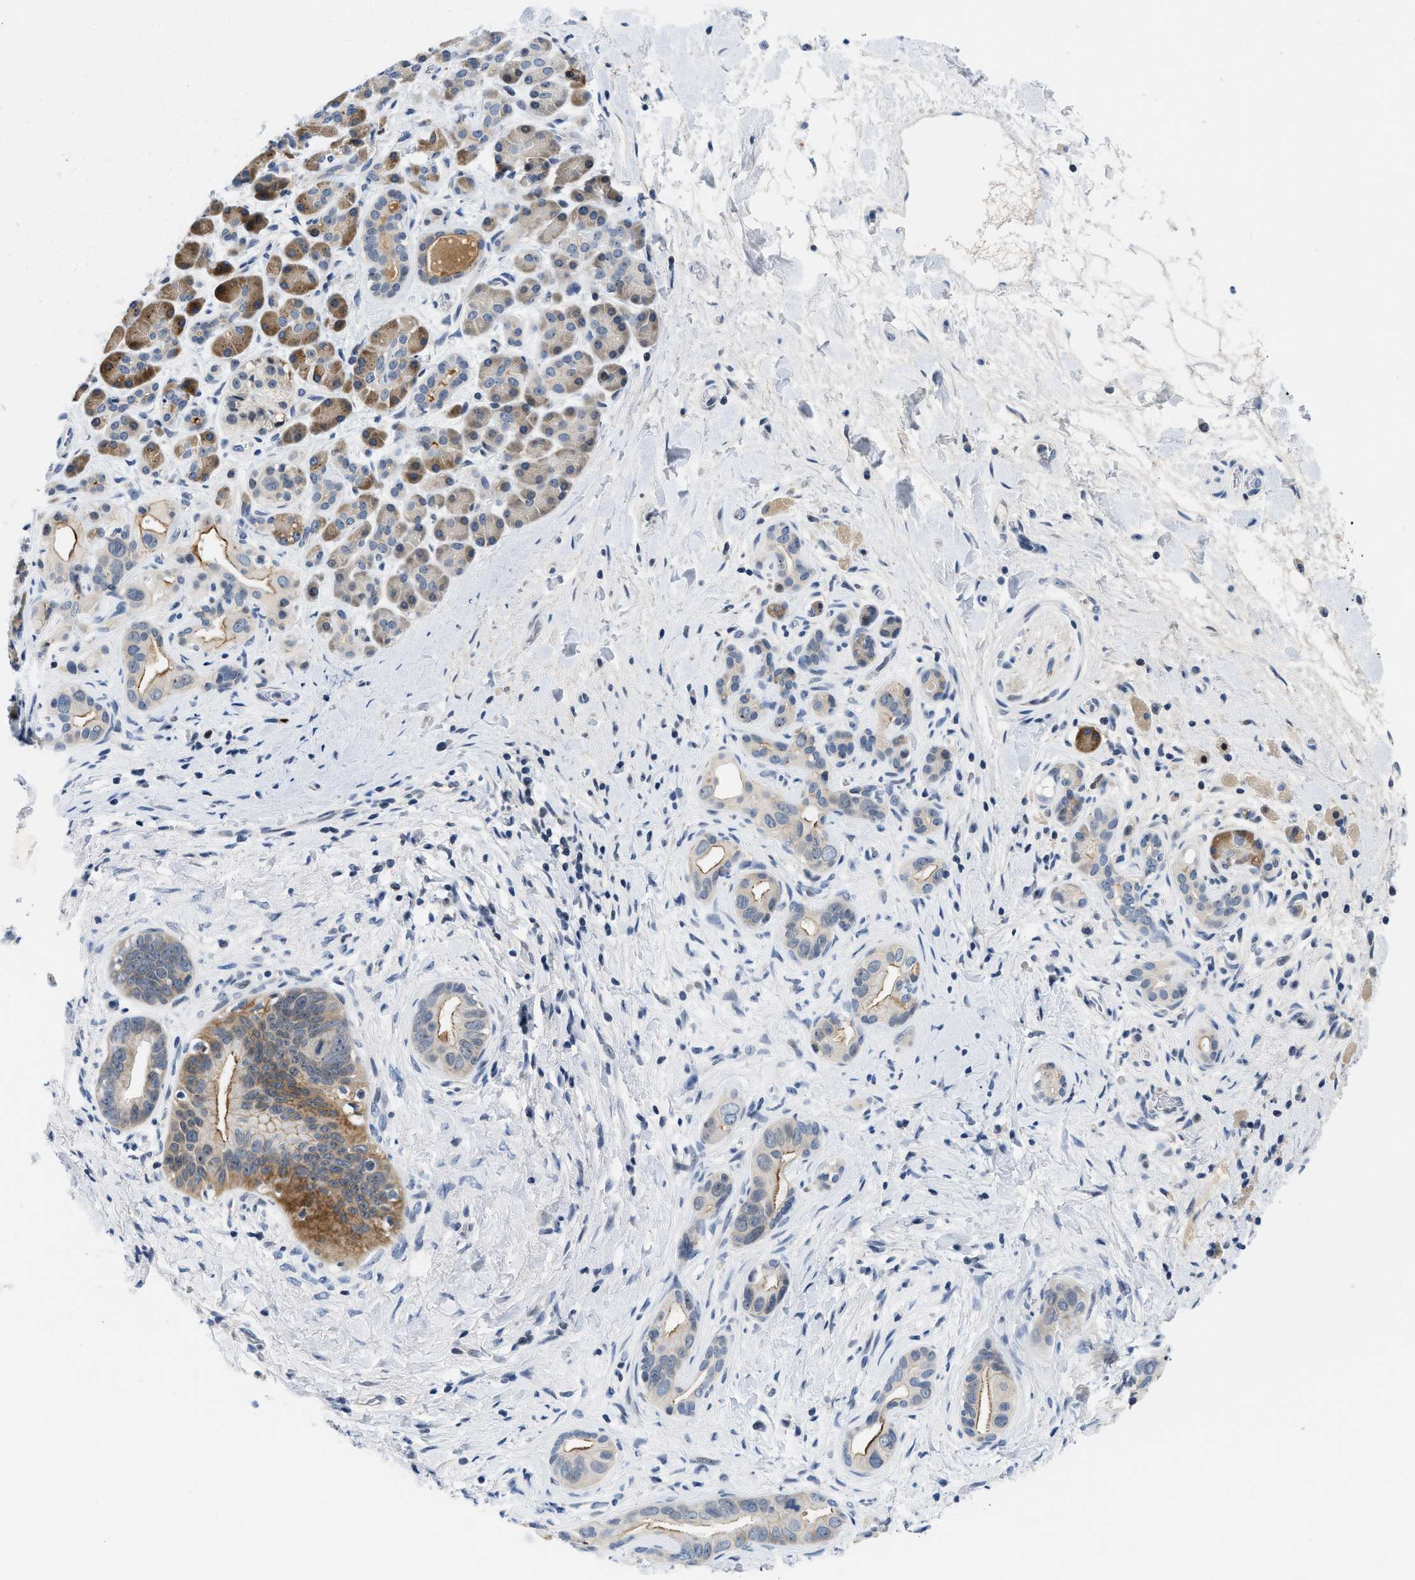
{"staining": {"intensity": "moderate", "quantity": "25%-75%", "location": "cytoplasmic/membranous"}, "tissue": "pancreatic cancer", "cell_type": "Tumor cells", "image_type": "cancer", "snomed": [{"axis": "morphology", "description": "Adenocarcinoma, NOS"}, {"axis": "topography", "description": "Pancreas"}], "caption": "Brown immunohistochemical staining in pancreatic cancer (adenocarcinoma) shows moderate cytoplasmic/membranous positivity in about 25%-75% of tumor cells. (DAB = brown stain, brightfield microscopy at high magnification).", "gene": "IKBKE", "patient": {"sex": "male", "age": 55}}